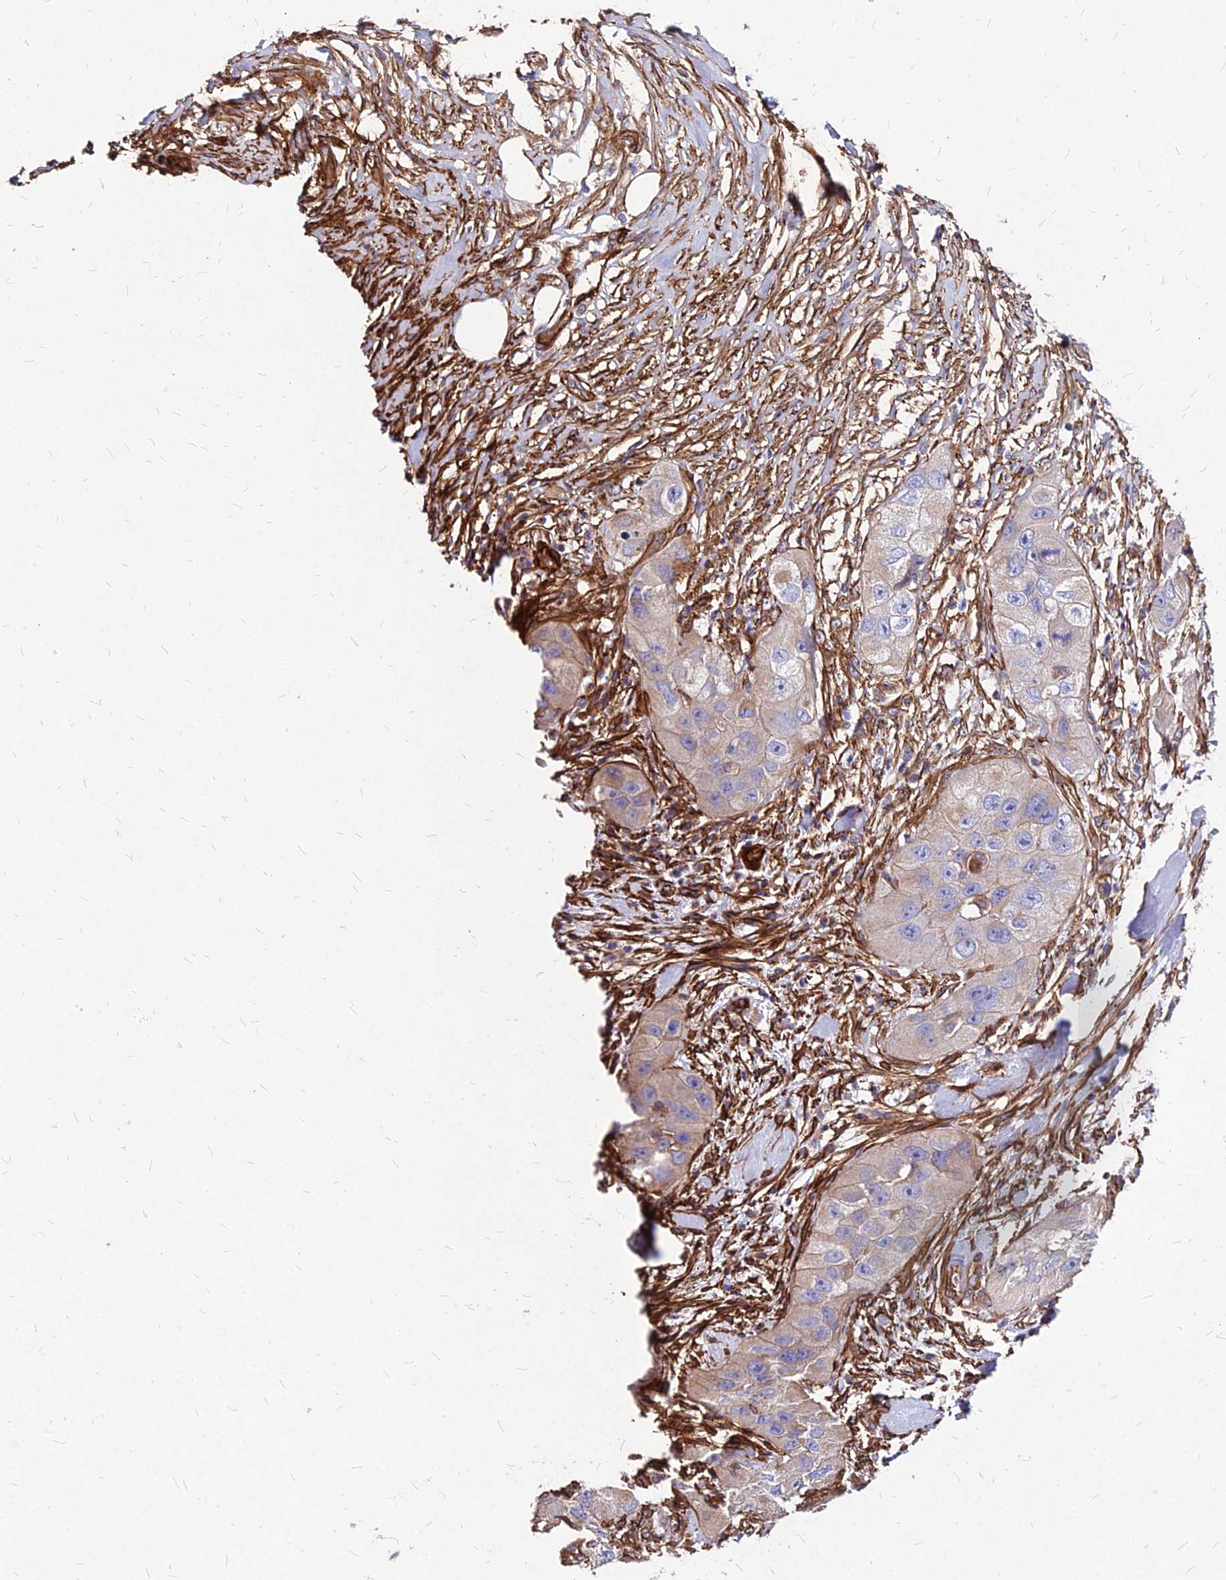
{"staining": {"intensity": "weak", "quantity": "25%-75%", "location": "cytoplasmic/membranous"}, "tissue": "skin cancer", "cell_type": "Tumor cells", "image_type": "cancer", "snomed": [{"axis": "morphology", "description": "Squamous cell carcinoma, NOS"}, {"axis": "topography", "description": "Skin"}, {"axis": "topography", "description": "Subcutis"}], "caption": "Tumor cells display low levels of weak cytoplasmic/membranous positivity in about 25%-75% of cells in skin cancer (squamous cell carcinoma).", "gene": "EFCC1", "patient": {"sex": "male", "age": 73}}